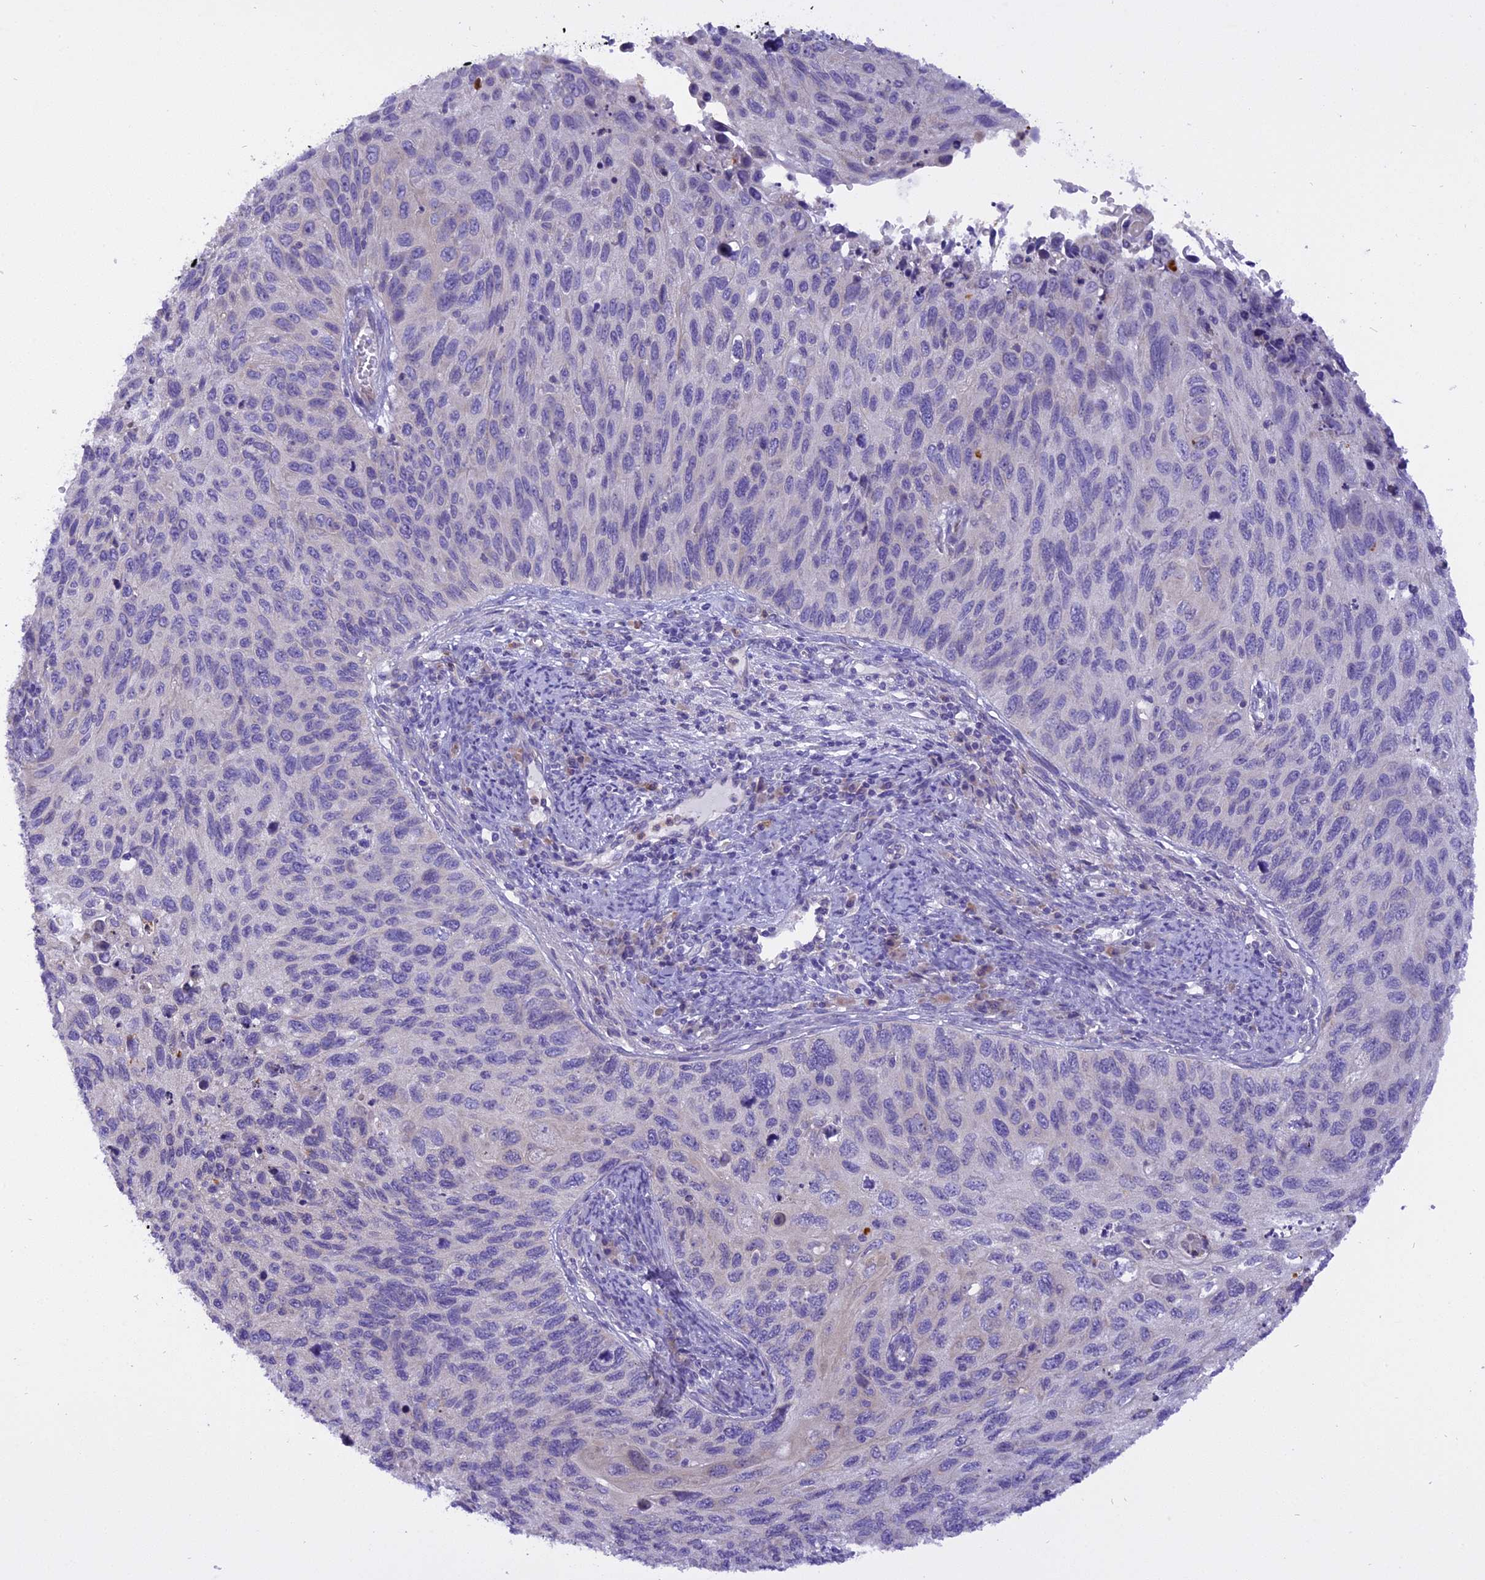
{"staining": {"intensity": "negative", "quantity": "none", "location": "none"}, "tissue": "cervical cancer", "cell_type": "Tumor cells", "image_type": "cancer", "snomed": [{"axis": "morphology", "description": "Squamous cell carcinoma, NOS"}, {"axis": "topography", "description": "Cervix"}], "caption": "IHC of human squamous cell carcinoma (cervical) shows no expression in tumor cells.", "gene": "TRIM3", "patient": {"sex": "female", "age": 70}}